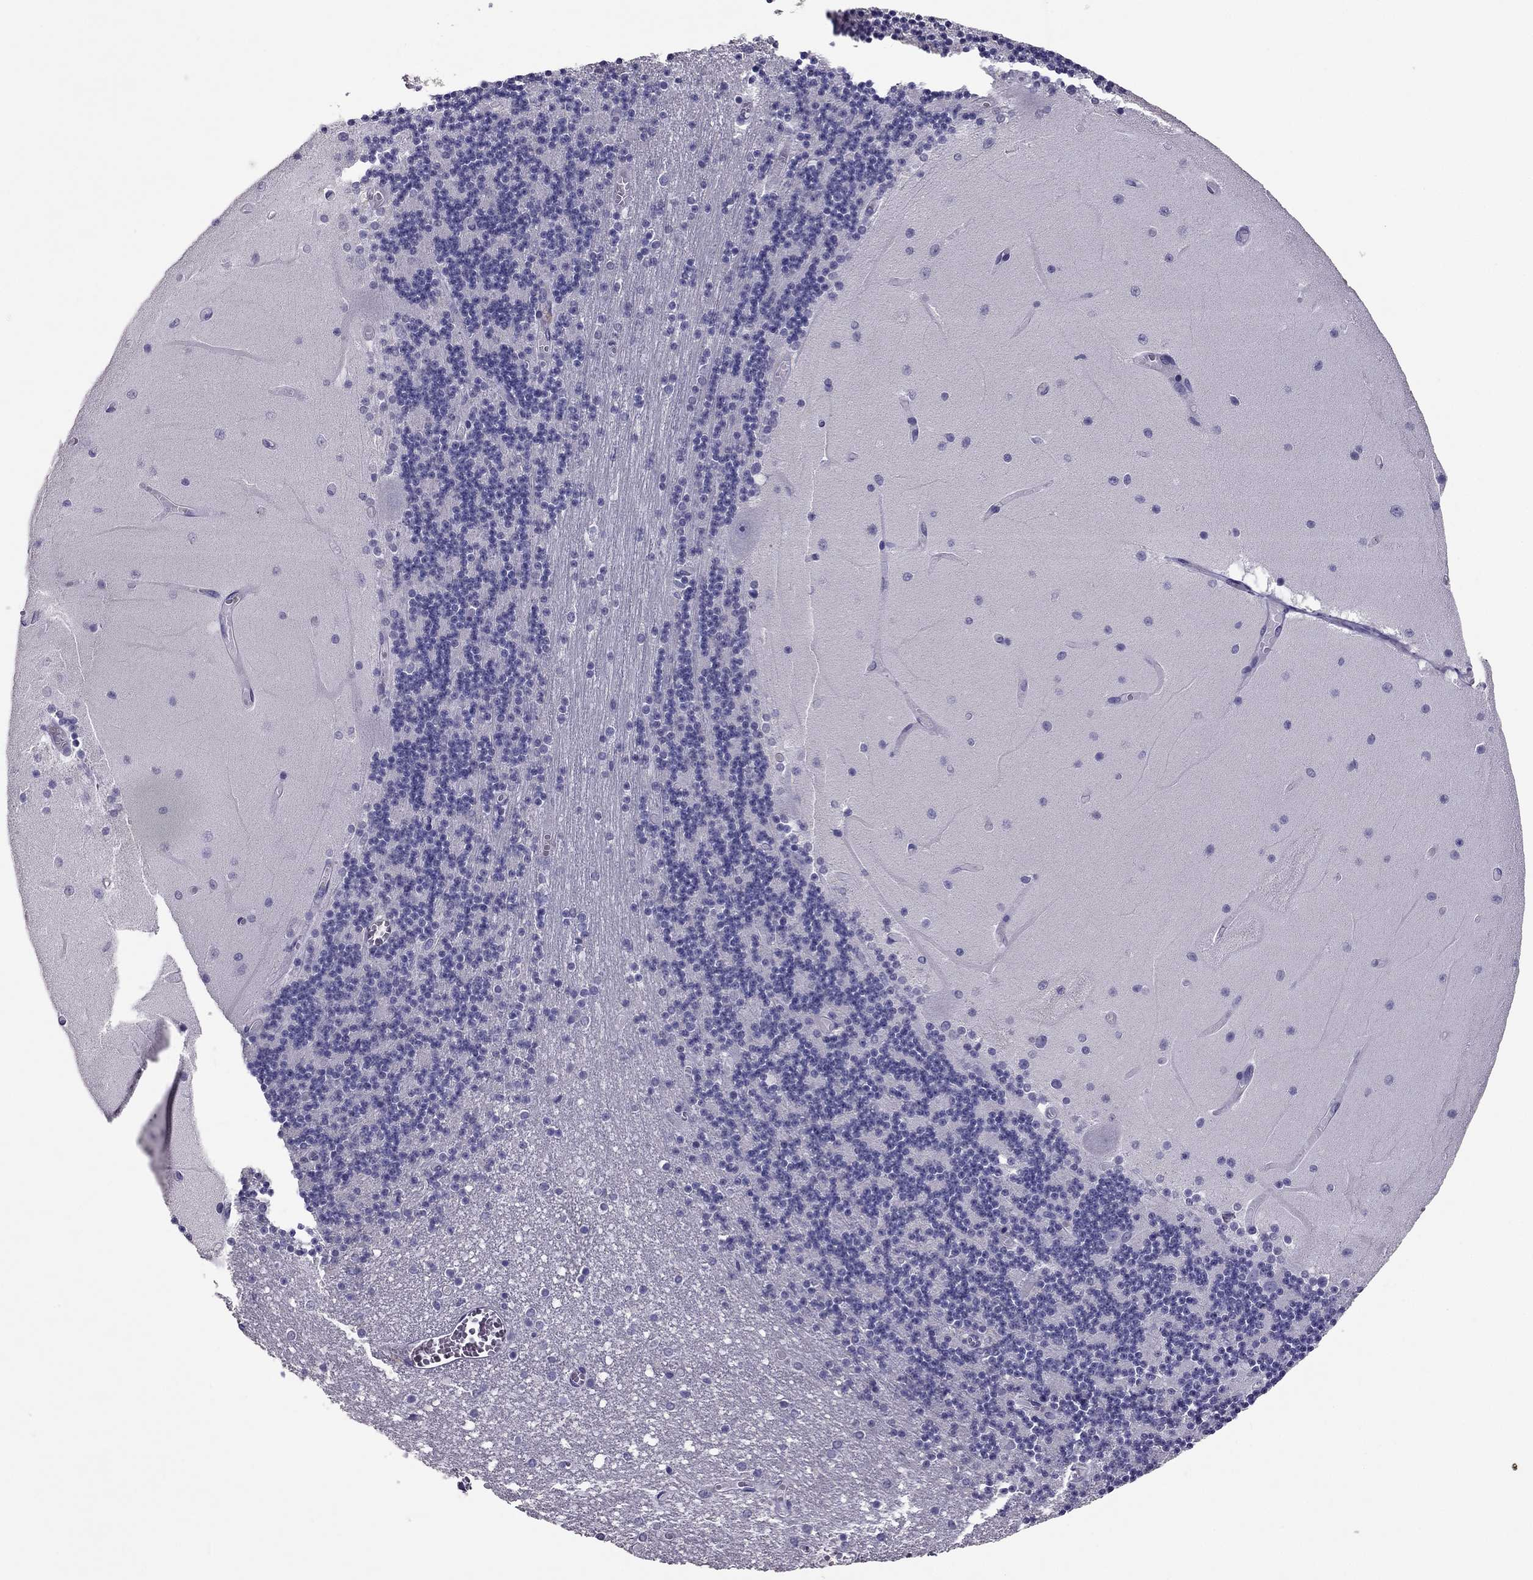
{"staining": {"intensity": "negative", "quantity": "none", "location": "none"}, "tissue": "cerebellum", "cell_type": "Cells in granular layer", "image_type": "normal", "snomed": [{"axis": "morphology", "description": "Normal tissue, NOS"}, {"axis": "topography", "description": "Cerebellum"}], "caption": "IHC of benign cerebellum reveals no positivity in cells in granular layer. Brightfield microscopy of IHC stained with DAB (3,3'-diaminobenzidine) (brown) and hematoxylin (blue), captured at high magnification.", "gene": "RHO", "patient": {"sex": "female", "age": 28}}